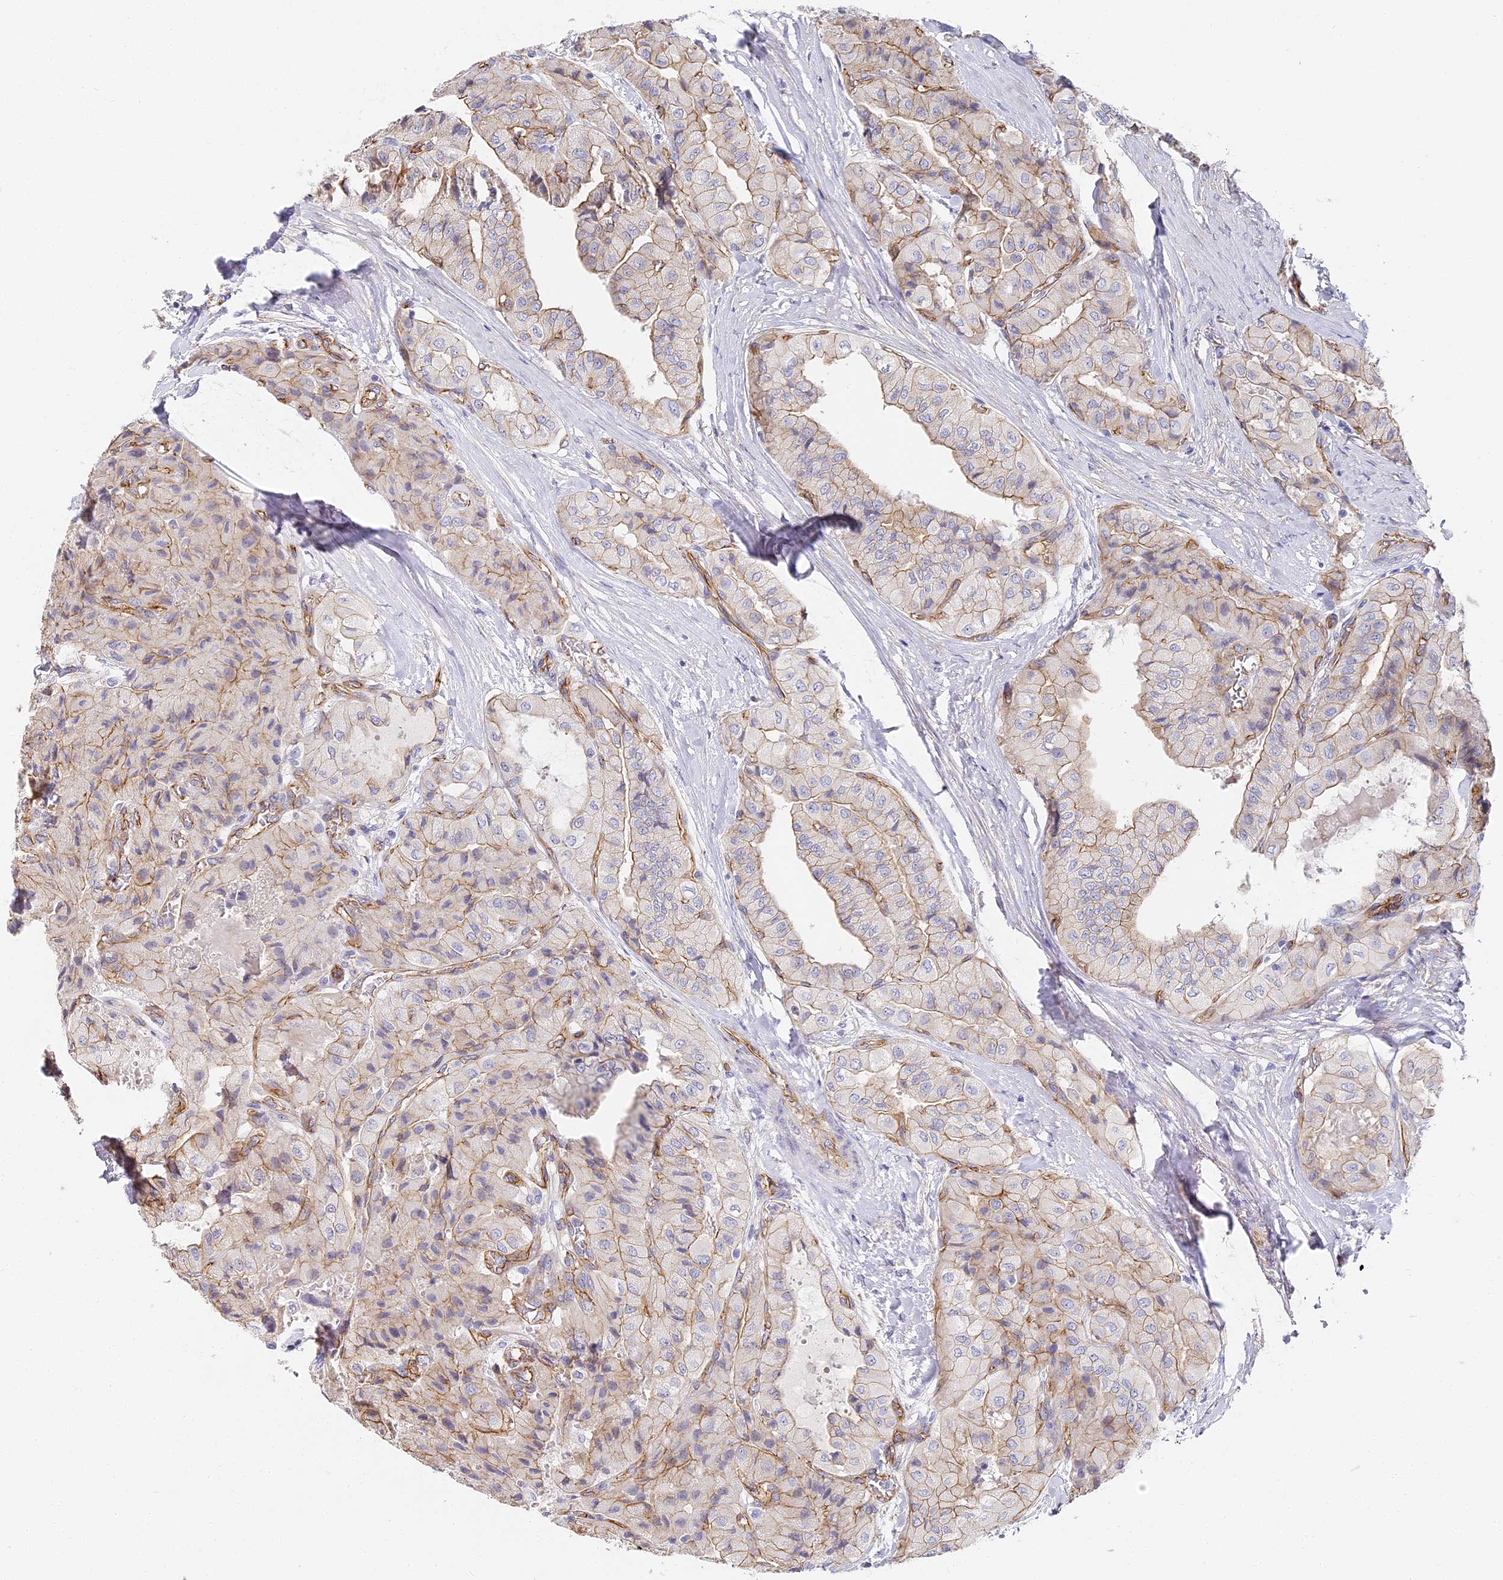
{"staining": {"intensity": "weak", "quantity": "25%-75%", "location": "cytoplasmic/membranous"}, "tissue": "thyroid cancer", "cell_type": "Tumor cells", "image_type": "cancer", "snomed": [{"axis": "morphology", "description": "Papillary adenocarcinoma, NOS"}, {"axis": "topography", "description": "Thyroid gland"}], "caption": "Brown immunohistochemical staining in thyroid papillary adenocarcinoma exhibits weak cytoplasmic/membranous positivity in about 25%-75% of tumor cells.", "gene": "CCDC30", "patient": {"sex": "female", "age": 59}}